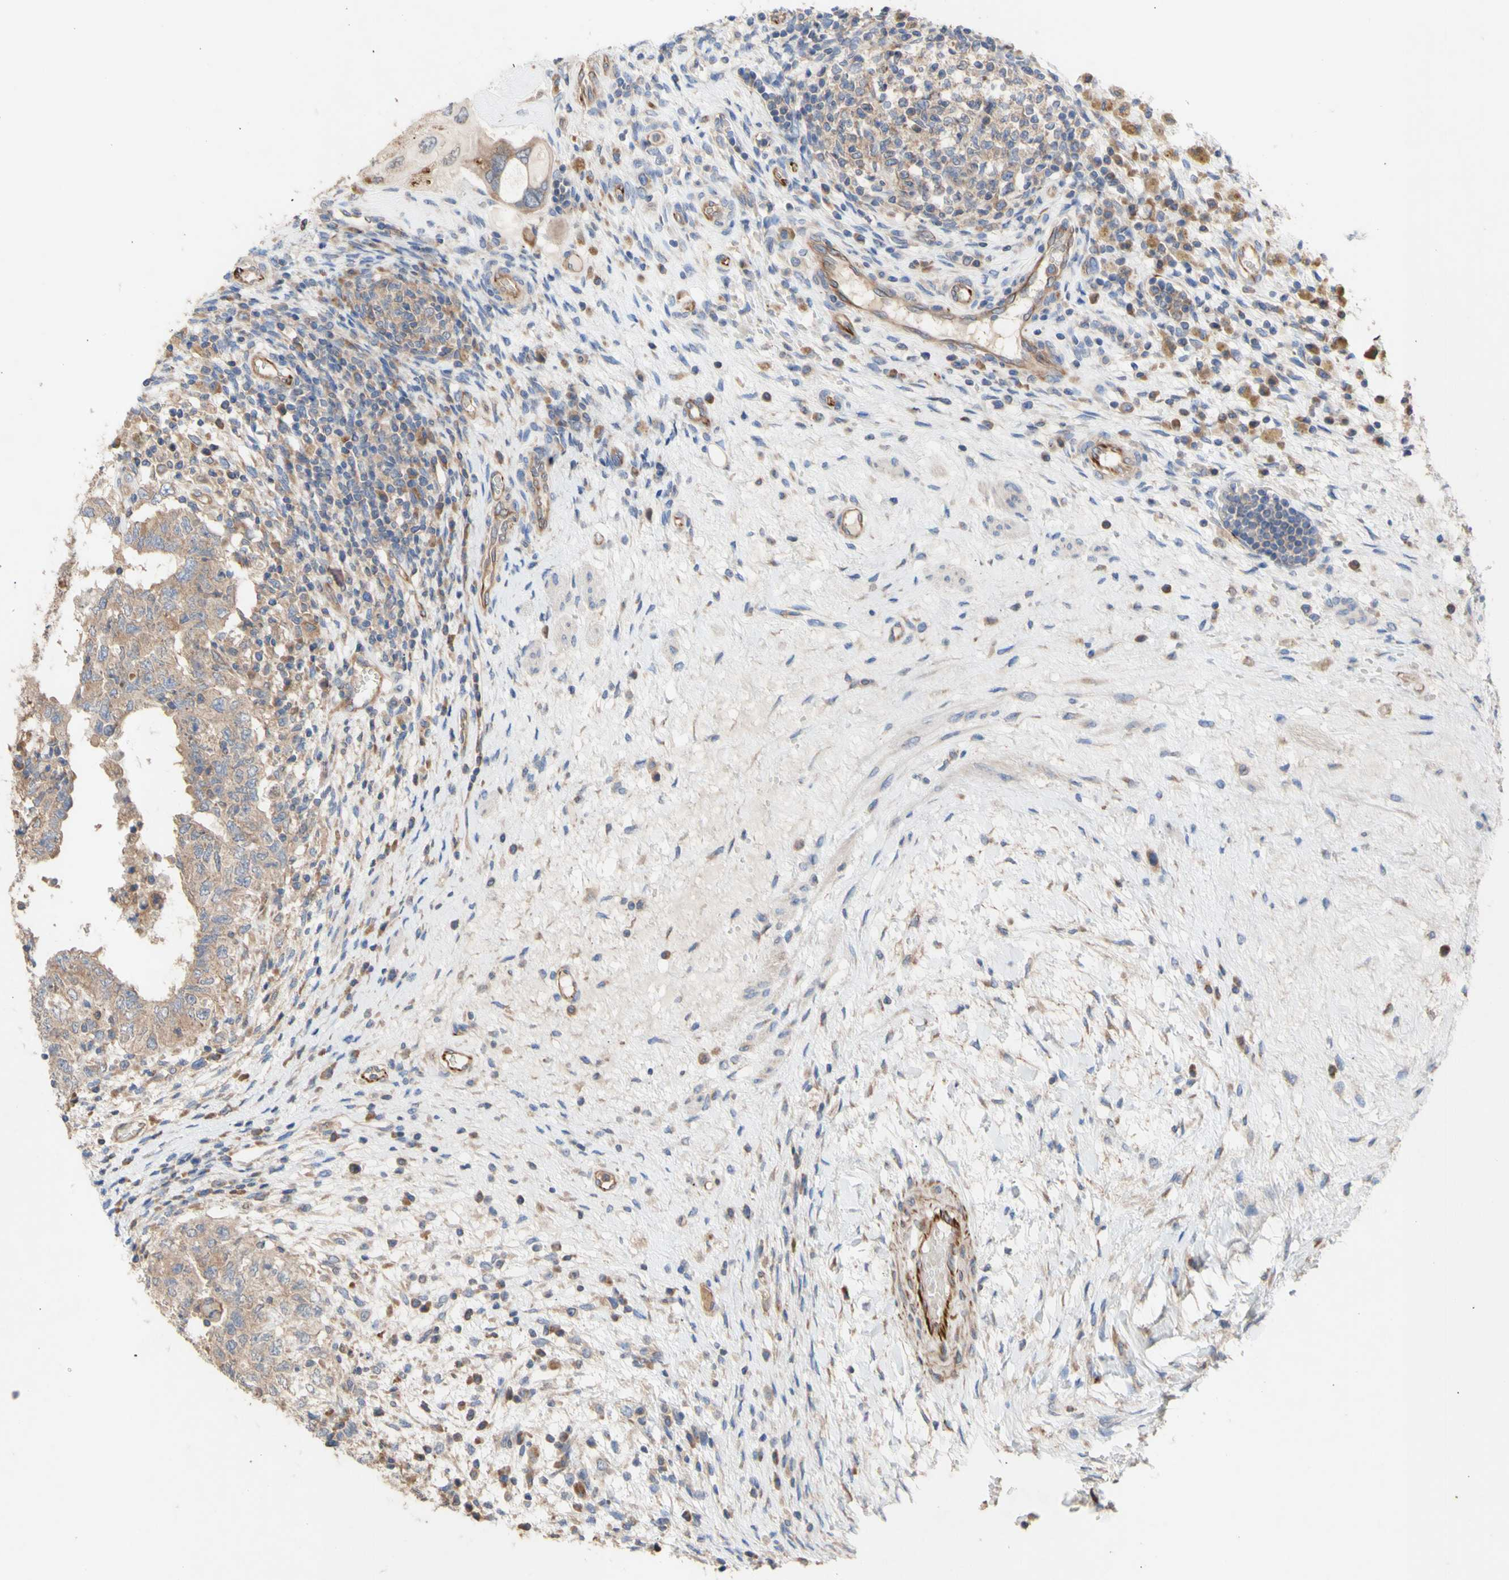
{"staining": {"intensity": "moderate", "quantity": ">75%", "location": "cytoplasmic/membranous"}, "tissue": "testis cancer", "cell_type": "Tumor cells", "image_type": "cancer", "snomed": [{"axis": "morphology", "description": "Carcinoma, Embryonal, NOS"}, {"axis": "topography", "description": "Testis"}], "caption": "Immunohistochemical staining of testis cancer (embryonal carcinoma) shows medium levels of moderate cytoplasmic/membranous protein positivity in approximately >75% of tumor cells. Using DAB (brown) and hematoxylin (blue) stains, captured at high magnification using brightfield microscopy.", "gene": "EIF2S3", "patient": {"sex": "male", "age": 26}}